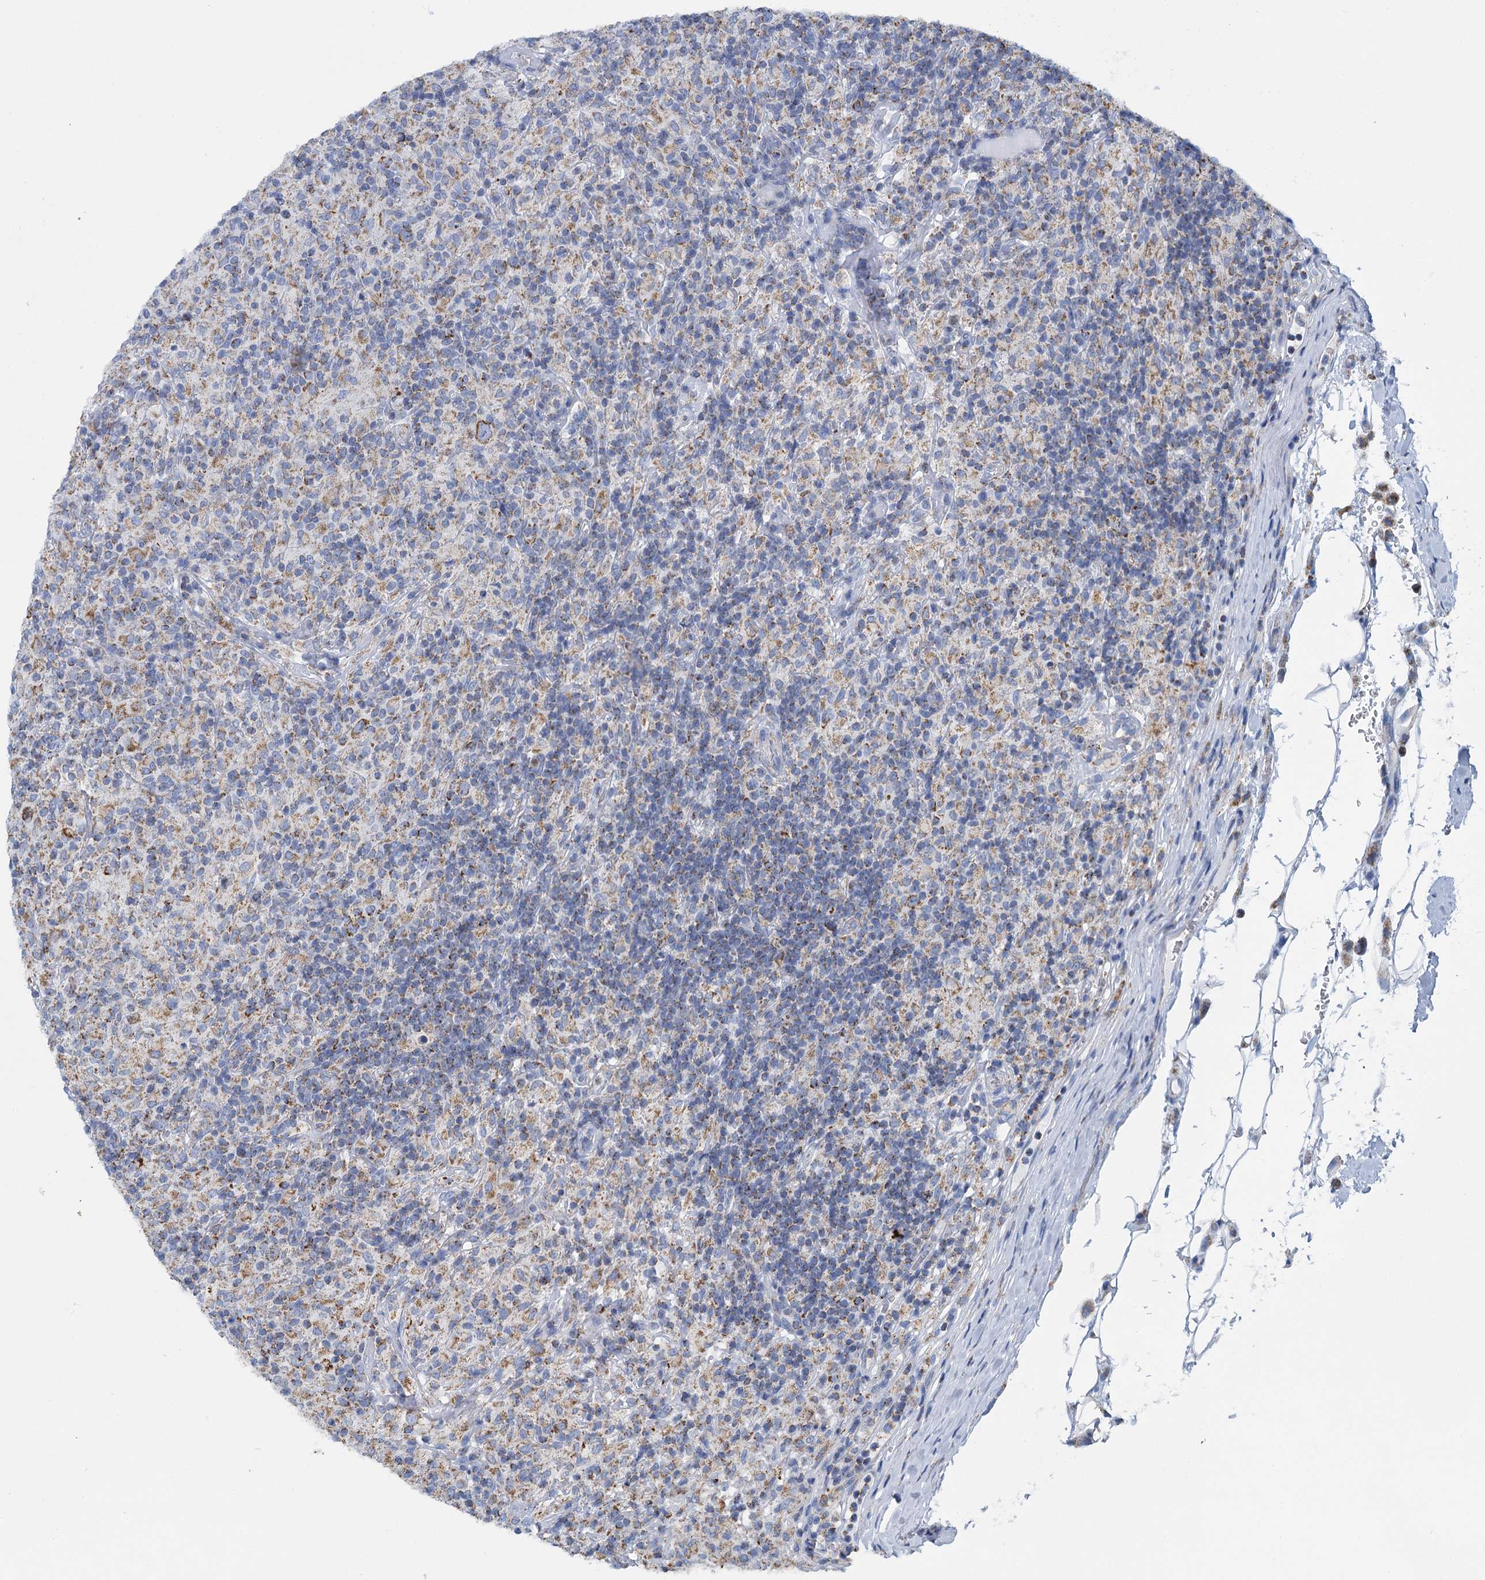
{"staining": {"intensity": "moderate", "quantity": ">75%", "location": "cytoplasmic/membranous"}, "tissue": "lymphoma", "cell_type": "Tumor cells", "image_type": "cancer", "snomed": [{"axis": "morphology", "description": "Hodgkin's disease, NOS"}, {"axis": "topography", "description": "Lymph node"}], "caption": "Immunohistochemistry of human Hodgkin's disease reveals medium levels of moderate cytoplasmic/membranous expression in about >75% of tumor cells. The staining was performed using DAB (3,3'-diaminobenzidine), with brown indicating positive protein expression. Nuclei are stained blue with hematoxylin.", "gene": "CCP110", "patient": {"sex": "male", "age": 70}}